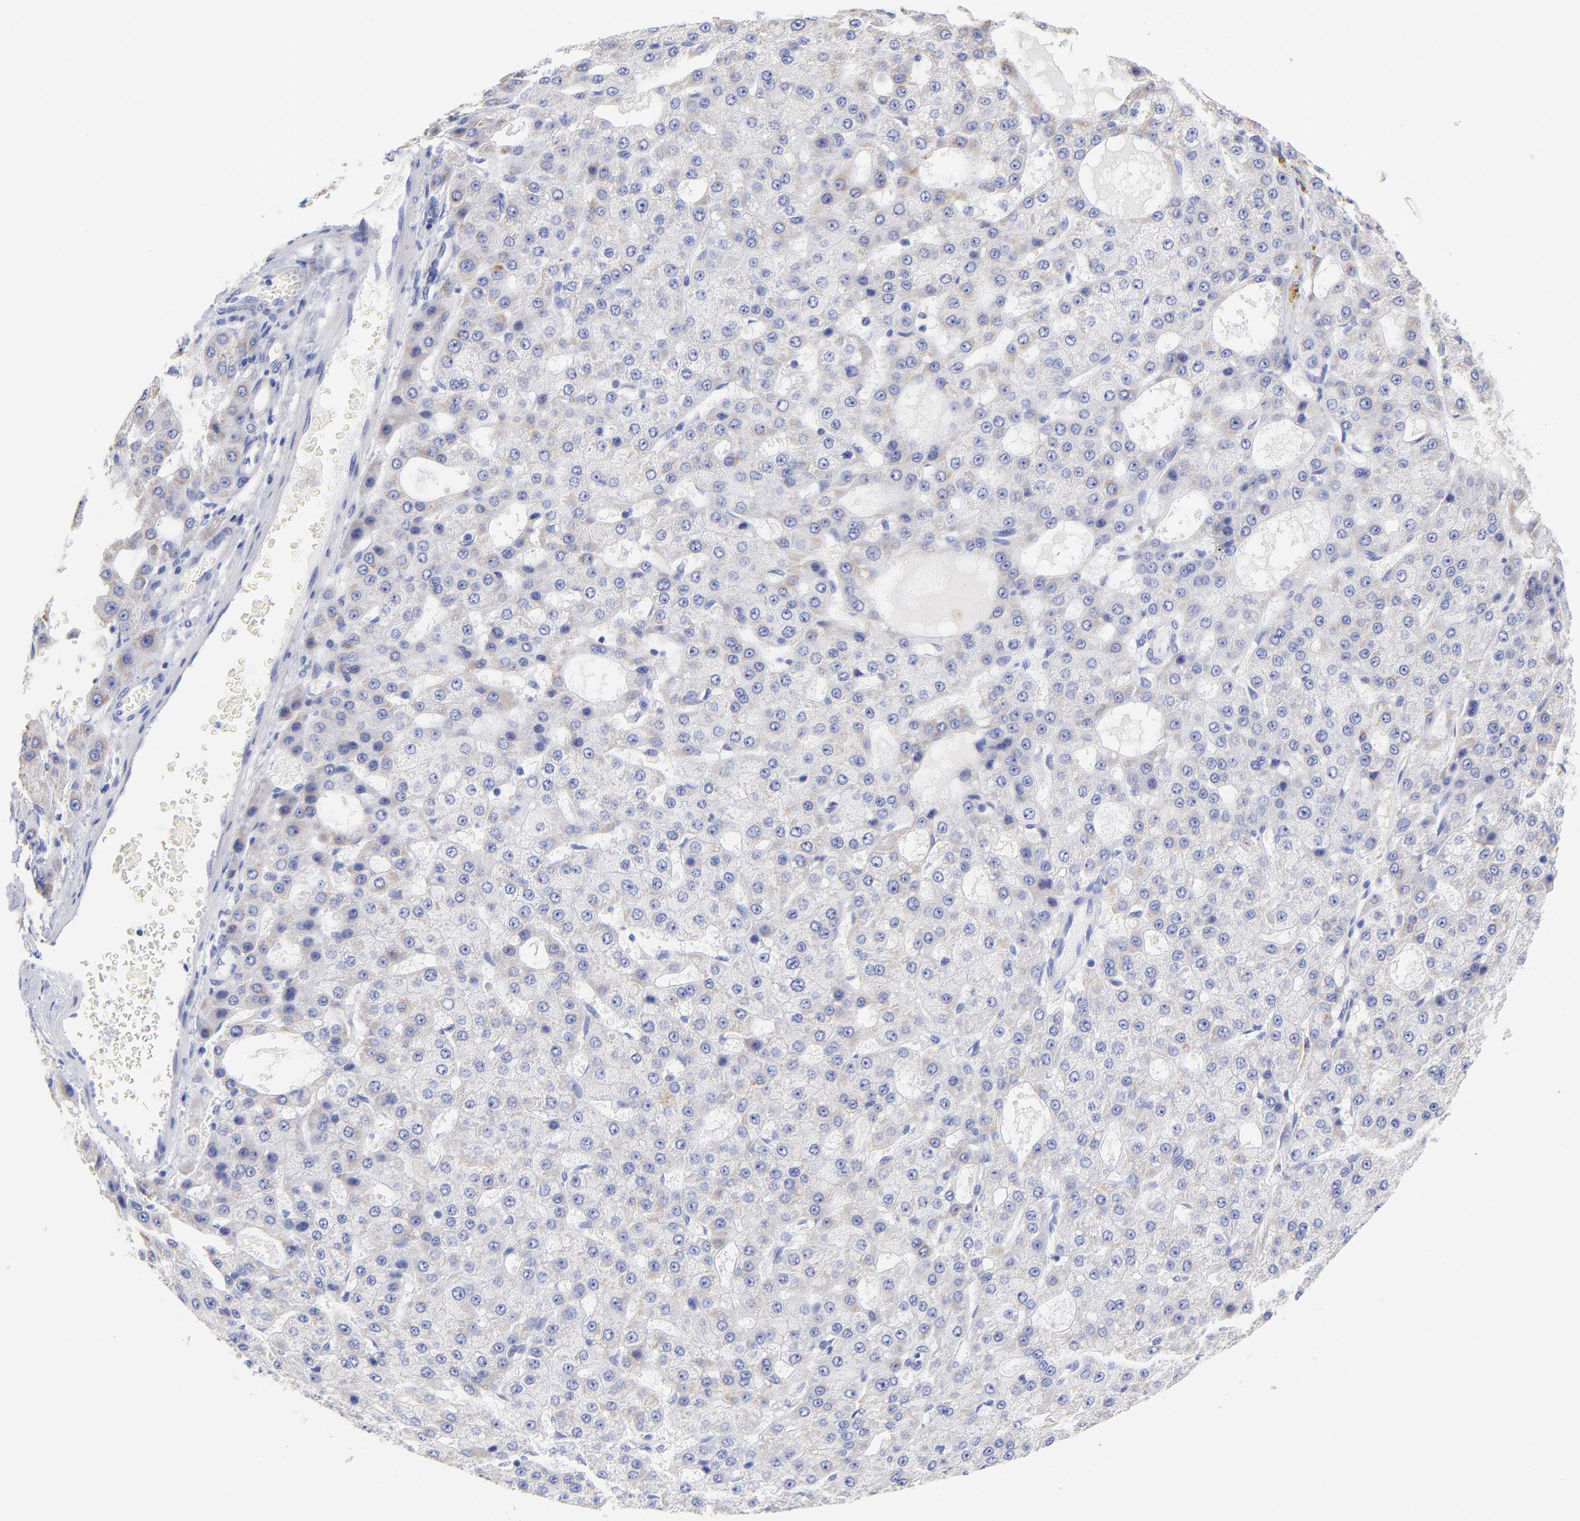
{"staining": {"intensity": "weak", "quantity": "25%-75%", "location": "cytoplasmic/membranous"}, "tissue": "liver cancer", "cell_type": "Tumor cells", "image_type": "cancer", "snomed": [{"axis": "morphology", "description": "Carcinoma, Hepatocellular, NOS"}, {"axis": "topography", "description": "Liver"}], "caption": "DAB (3,3'-diaminobenzidine) immunohistochemical staining of hepatocellular carcinoma (liver) demonstrates weak cytoplasmic/membranous protein staining in about 25%-75% of tumor cells.", "gene": "C1QTNF6", "patient": {"sex": "male", "age": 47}}